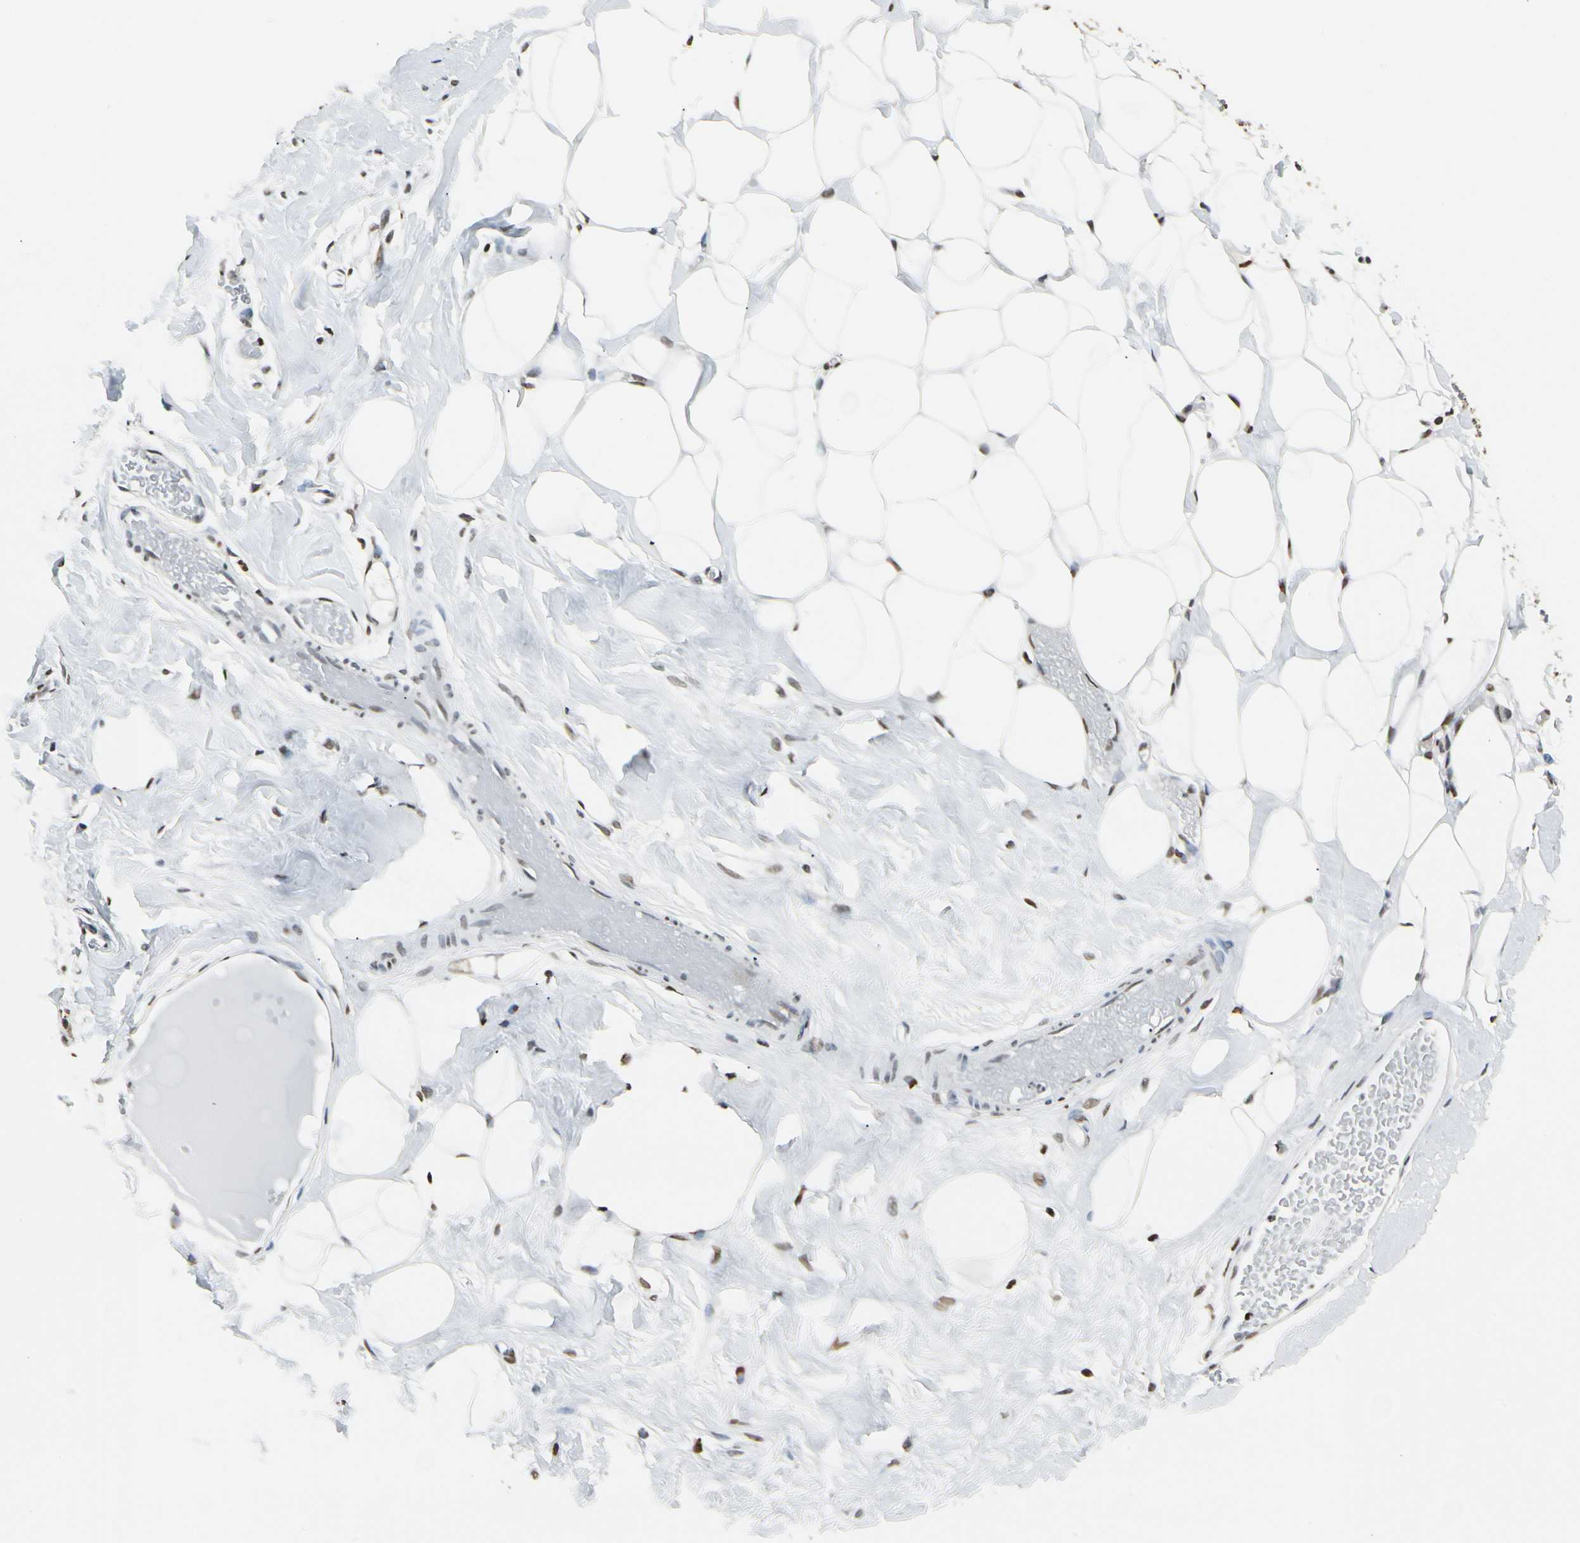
{"staining": {"intensity": "moderate", "quantity": ">75%", "location": "nuclear"}, "tissue": "breast", "cell_type": "Adipocytes", "image_type": "normal", "snomed": [{"axis": "morphology", "description": "Normal tissue, NOS"}, {"axis": "topography", "description": "Breast"}], "caption": "Unremarkable breast reveals moderate nuclear positivity in approximately >75% of adipocytes, visualized by immunohistochemistry.", "gene": "FANCG", "patient": {"sex": "female", "age": 23}}